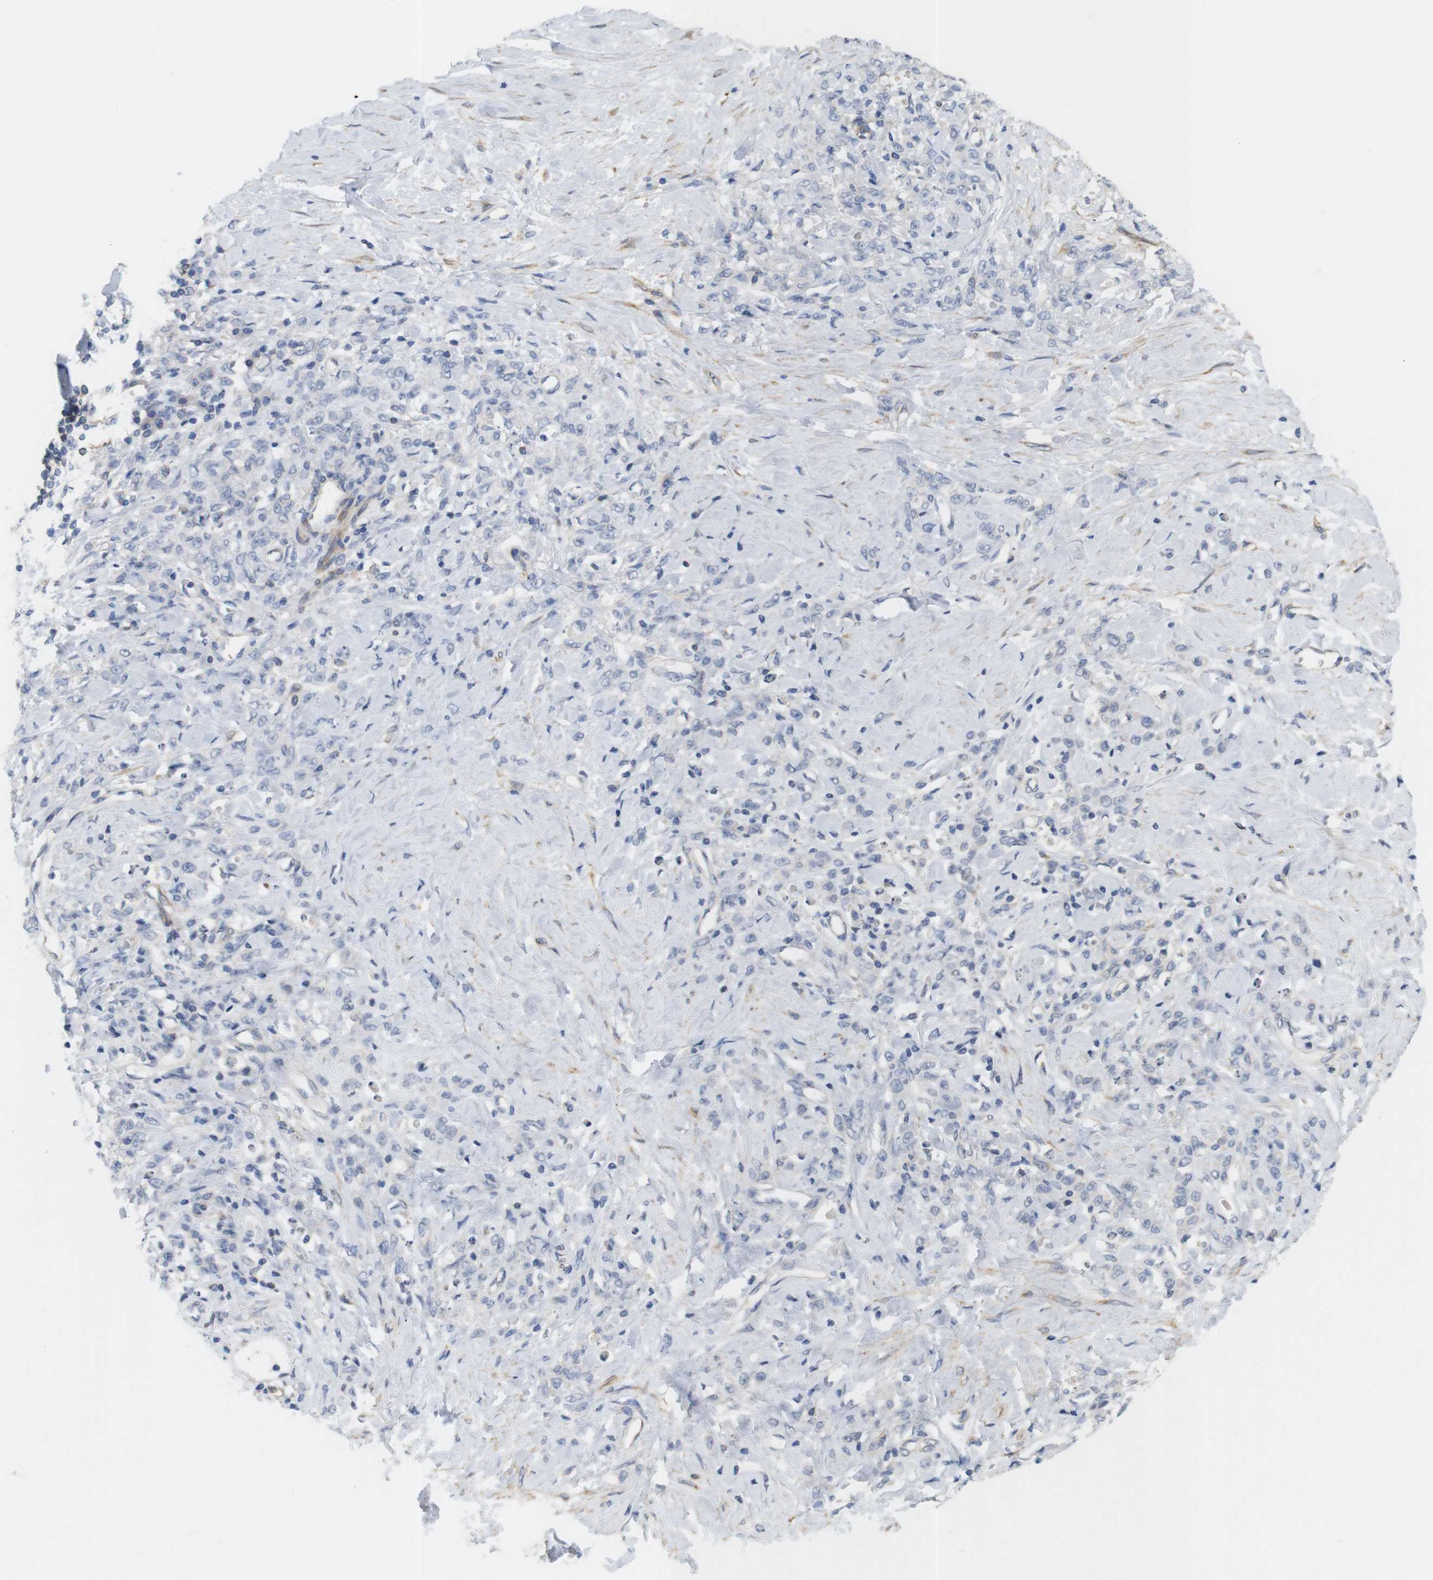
{"staining": {"intensity": "negative", "quantity": "none", "location": "none"}, "tissue": "stomach cancer", "cell_type": "Tumor cells", "image_type": "cancer", "snomed": [{"axis": "morphology", "description": "Adenocarcinoma, NOS"}, {"axis": "topography", "description": "Stomach"}], "caption": "Protein analysis of stomach adenocarcinoma reveals no significant expression in tumor cells.", "gene": "ITPR1", "patient": {"sex": "male", "age": 82}}